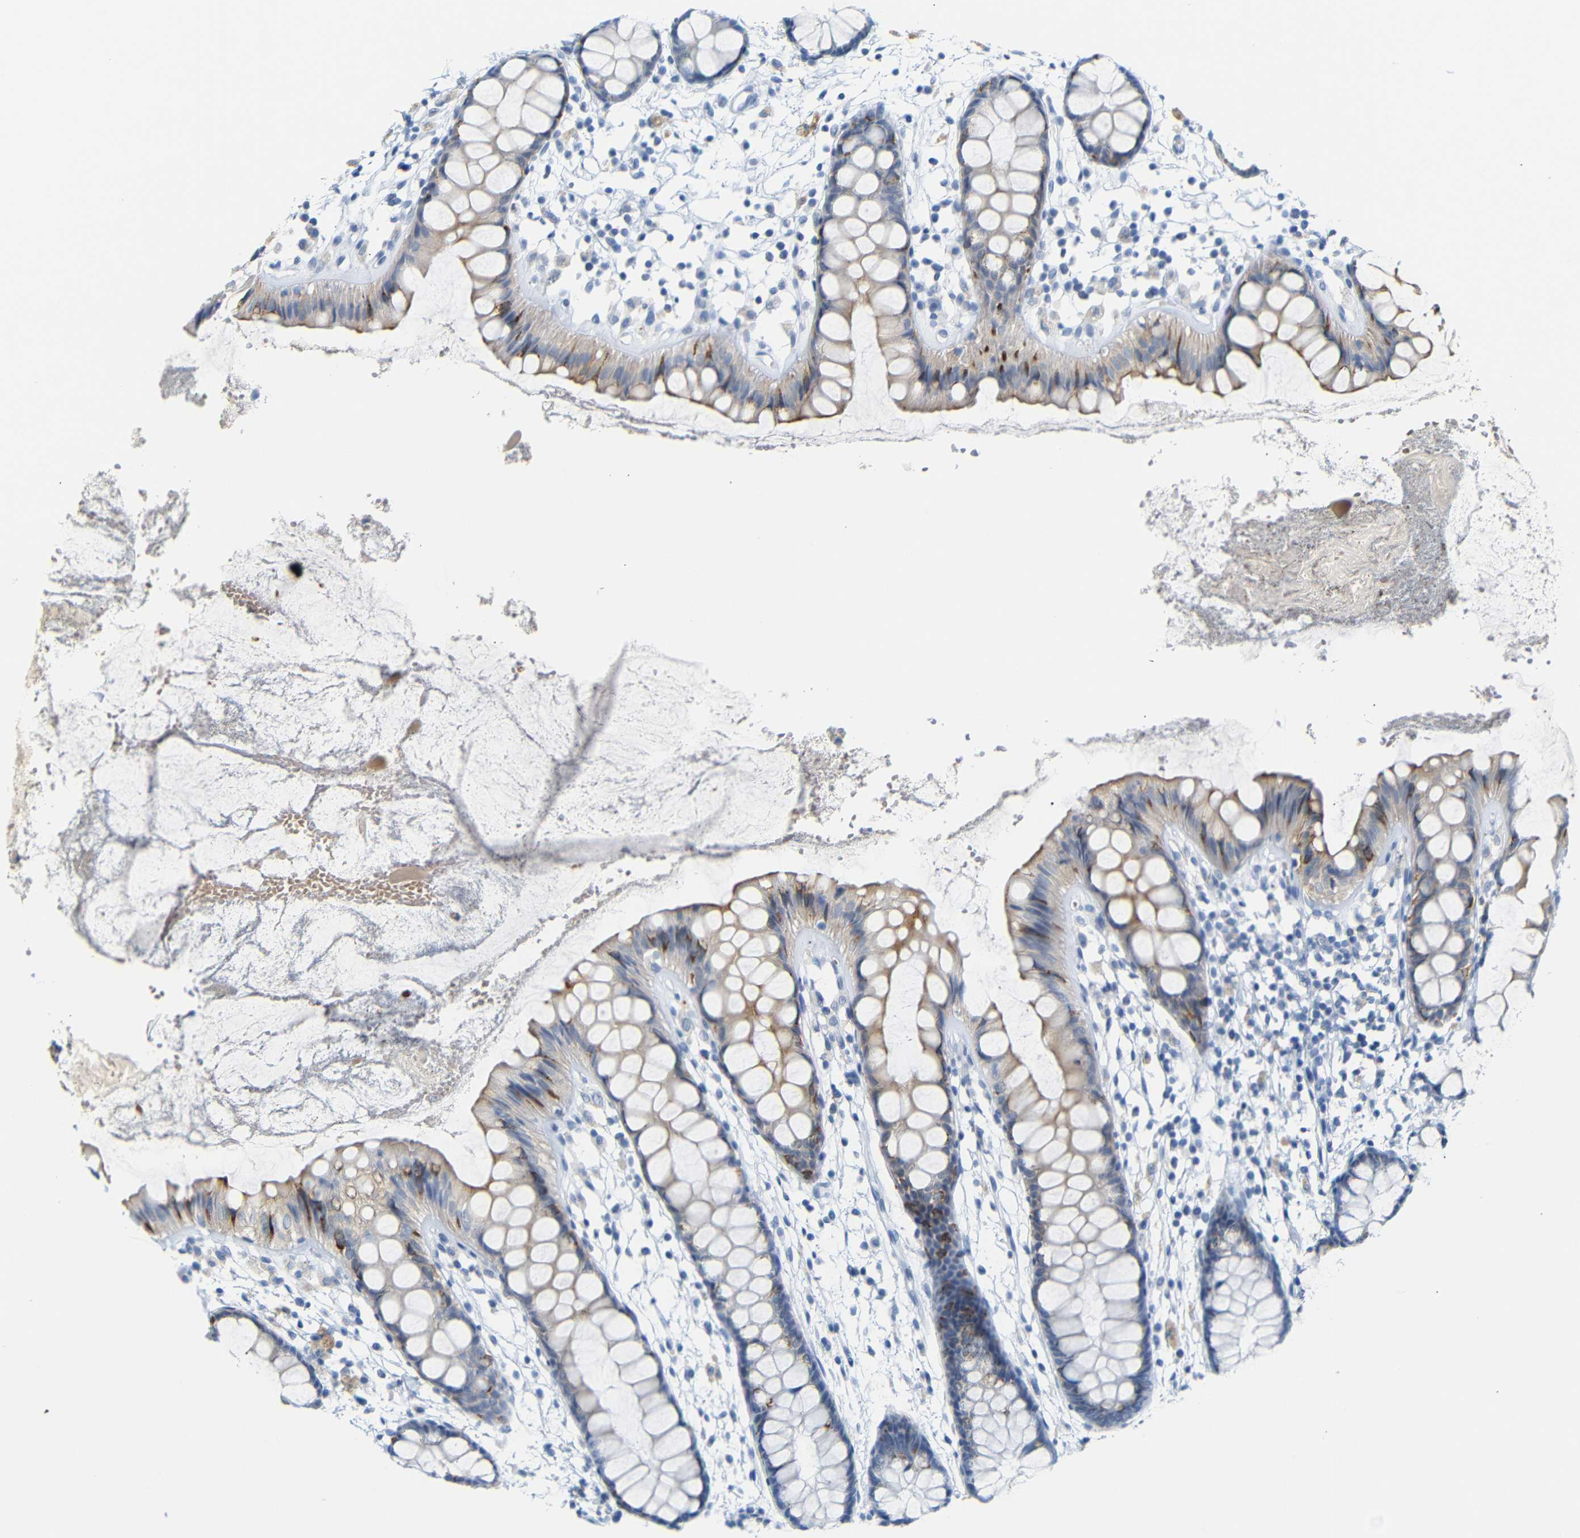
{"staining": {"intensity": "strong", "quantity": "<25%", "location": "cytoplasmic/membranous"}, "tissue": "rectum", "cell_type": "Glandular cells", "image_type": "normal", "snomed": [{"axis": "morphology", "description": "Normal tissue, NOS"}, {"axis": "topography", "description": "Rectum"}], "caption": "Glandular cells display medium levels of strong cytoplasmic/membranous staining in approximately <25% of cells in benign human rectum. Nuclei are stained in blue.", "gene": "DYNAP", "patient": {"sex": "female", "age": 66}}